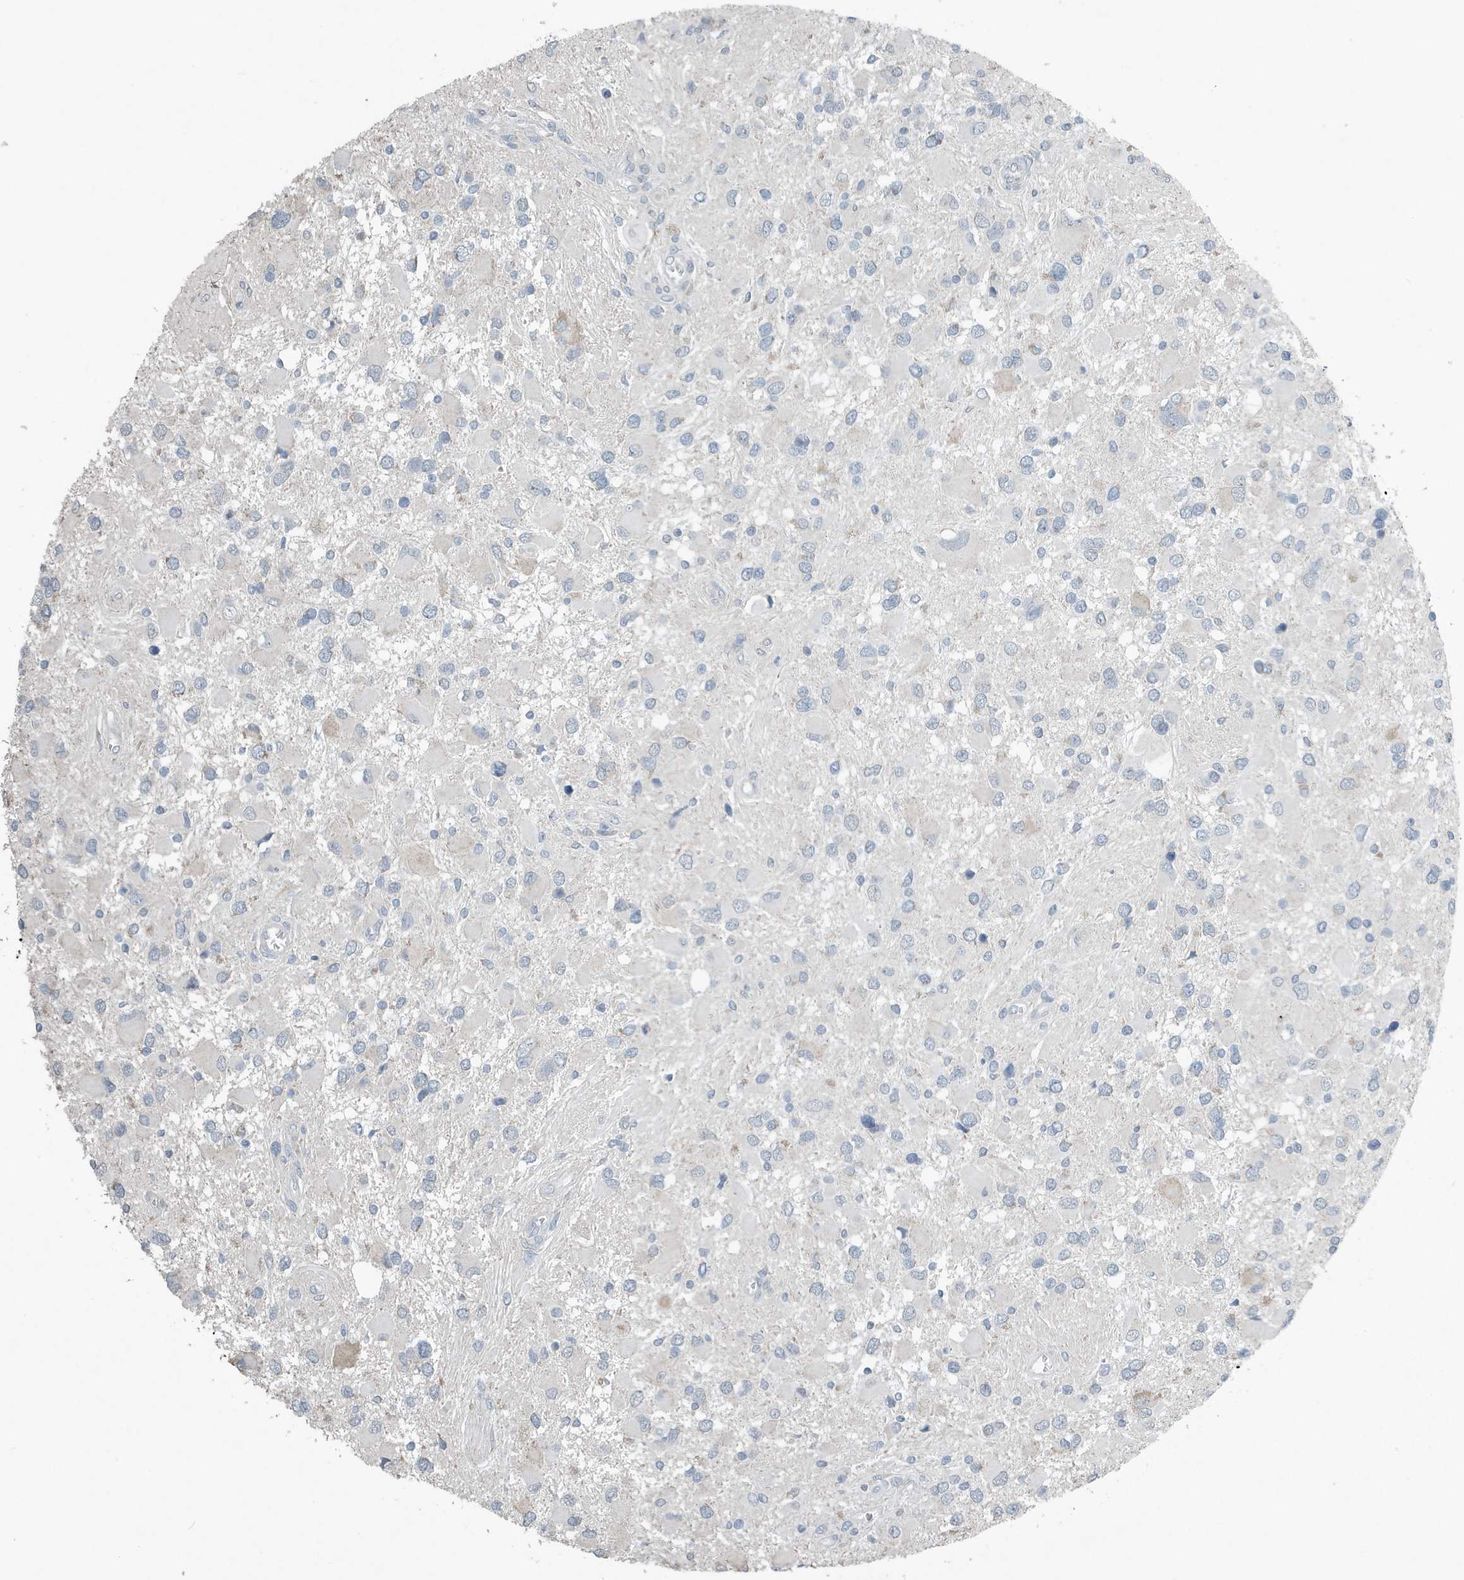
{"staining": {"intensity": "negative", "quantity": "none", "location": "none"}, "tissue": "glioma", "cell_type": "Tumor cells", "image_type": "cancer", "snomed": [{"axis": "morphology", "description": "Glioma, malignant, High grade"}, {"axis": "topography", "description": "Brain"}], "caption": "Tumor cells are negative for protein expression in human malignant glioma (high-grade). (DAB immunohistochemistry, high magnification).", "gene": "UGT2B4", "patient": {"sex": "male", "age": 53}}